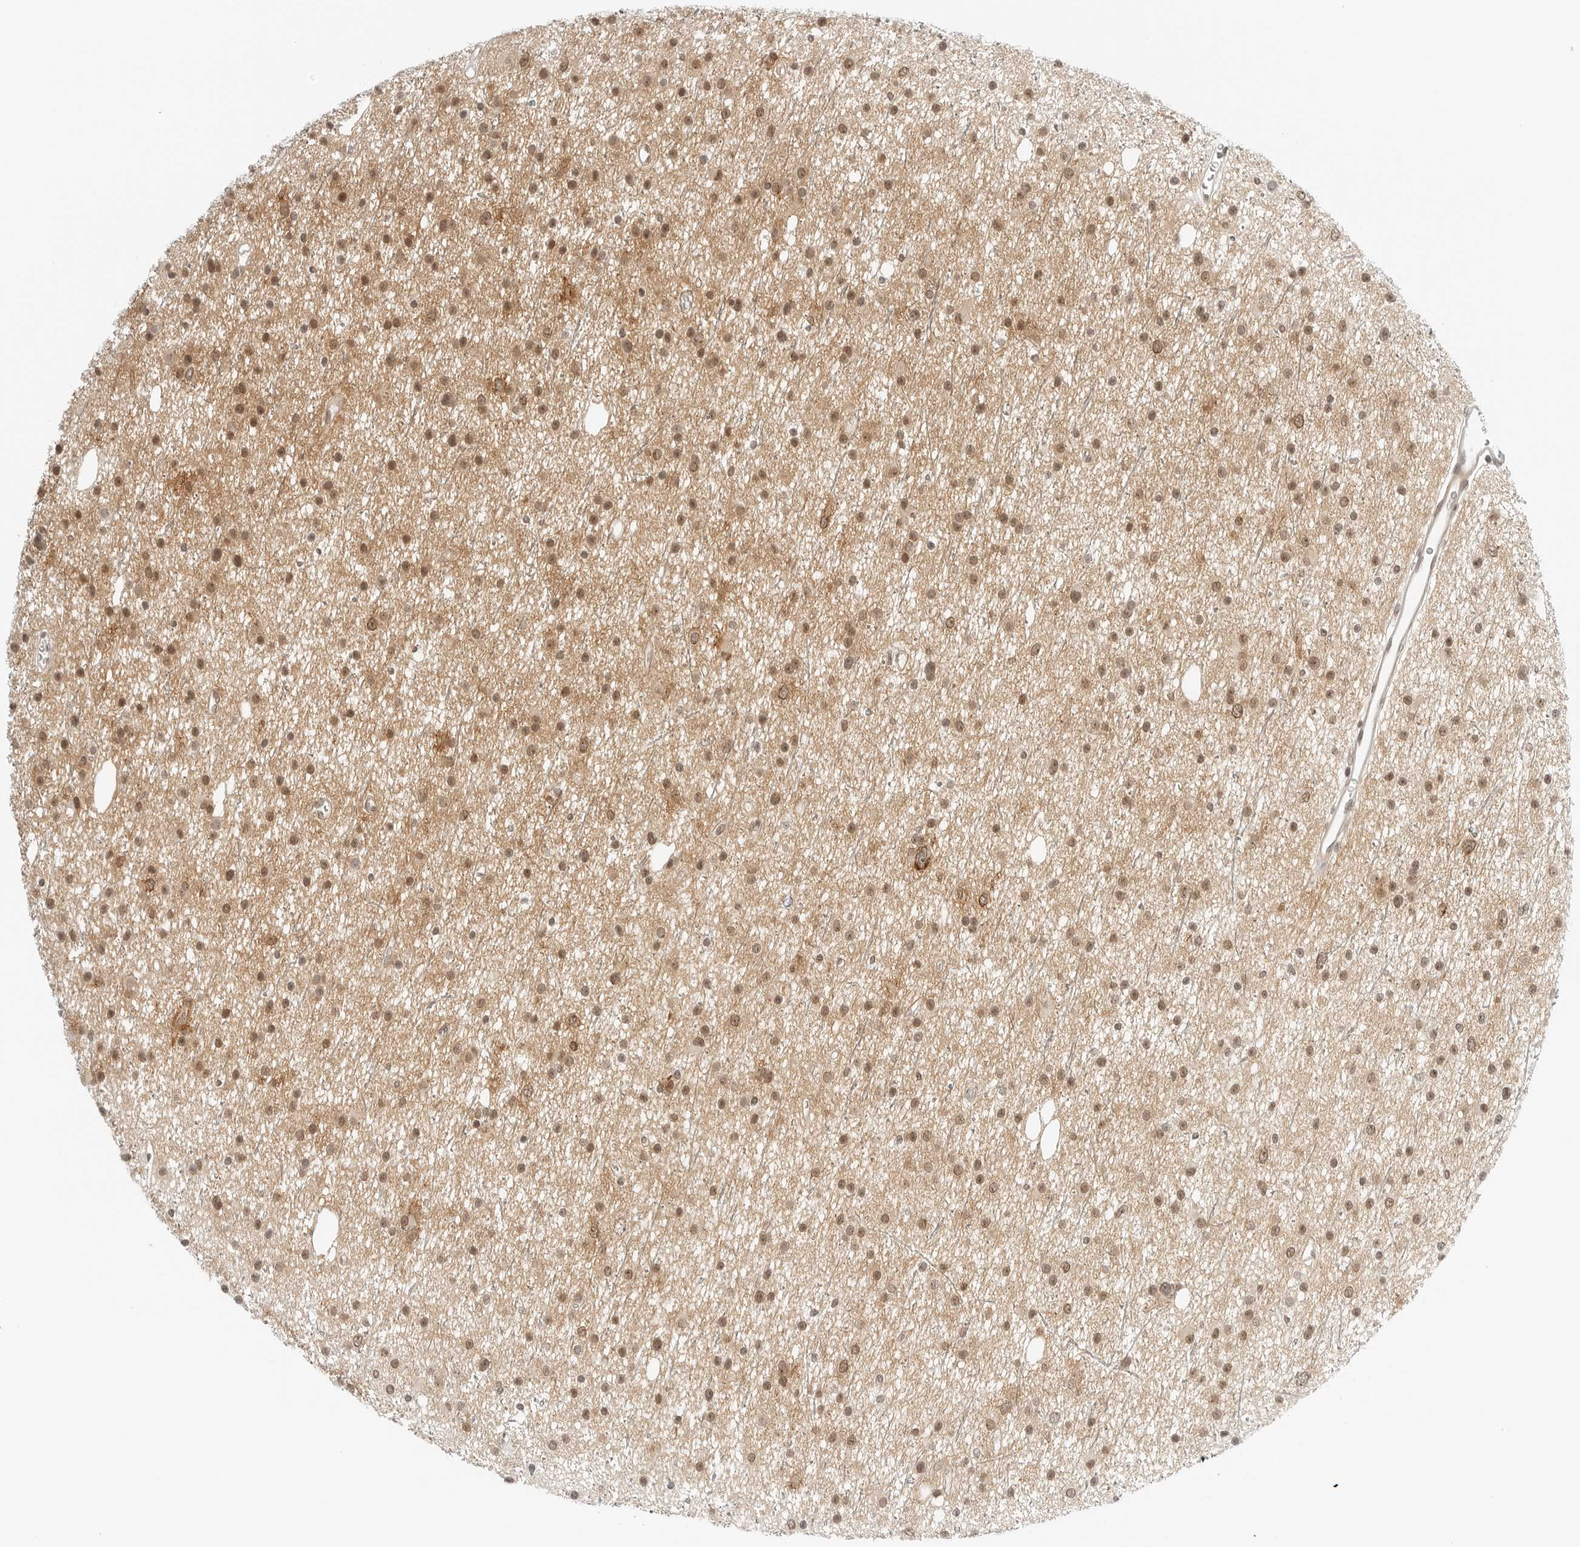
{"staining": {"intensity": "moderate", "quantity": ">75%", "location": "nuclear"}, "tissue": "glioma", "cell_type": "Tumor cells", "image_type": "cancer", "snomed": [{"axis": "morphology", "description": "Glioma, malignant, Low grade"}, {"axis": "topography", "description": "Cerebral cortex"}], "caption": "An image of glioma stained for a protein shows moderate nuclear brown staining in tumor cells.", "gene": "NEO1", "patient": {"sex": "female", "age": 39}}